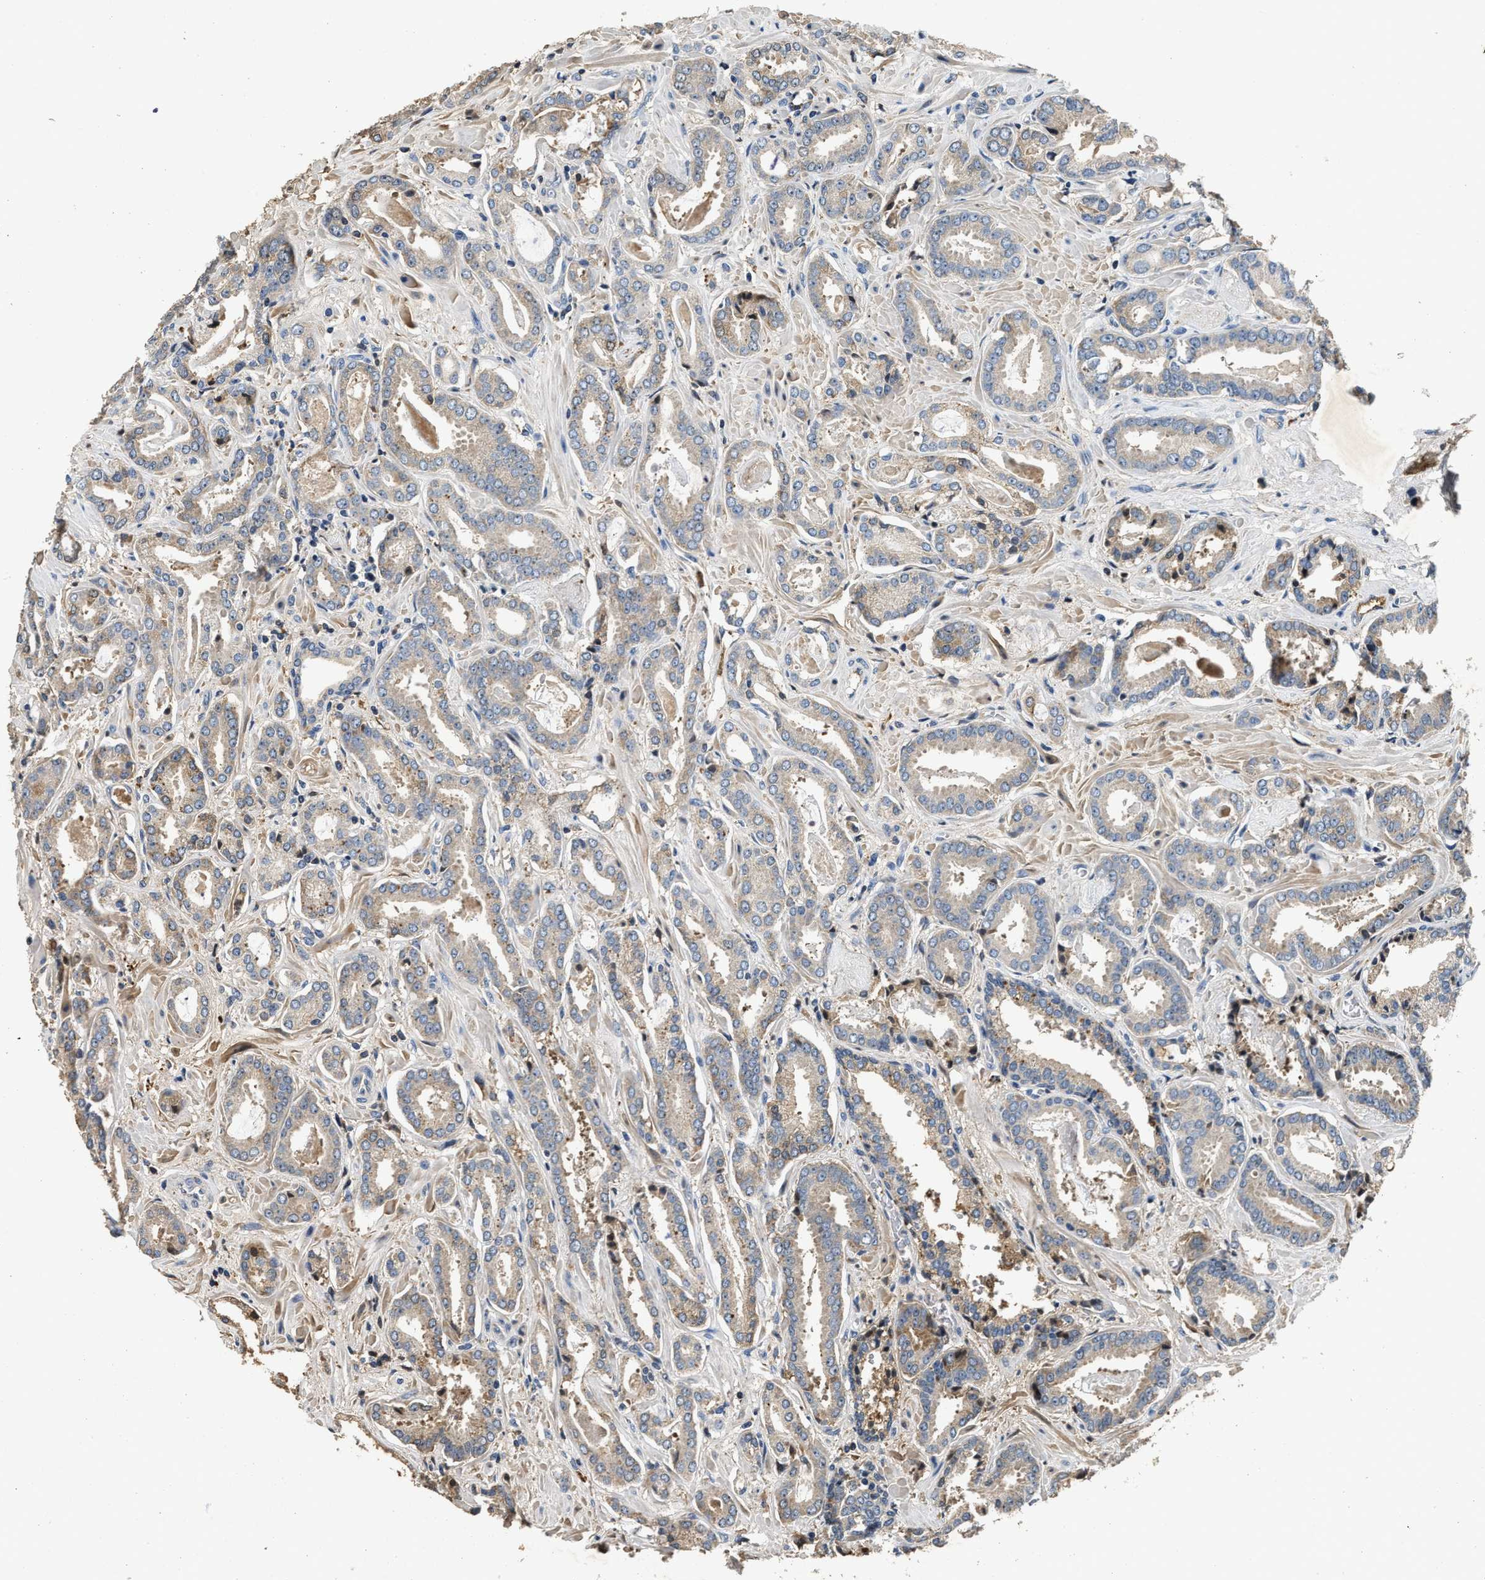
{"staining": {"intensity": "weak", "quantity": ">75%", "location": "cytoplasmic/membranous"}, "tissue": "prostate cancer", "cell_type": "Tumor cells", "image_type": "cancer", "snomed": [{"axis": "morphology", "description": "Adenocarcinoma, Low grade"}, {"axis": "topography", "description": "Prostate"}], "caption": "IHC image of low-grade adenocarcinoma (prostate) stained for a protein (brown), which demonstrates low levels of weak cytoplasmic/membranous positivity in approximately >75% of tumor cells.", "gene": "C3", "patient": {"sex": "male", "age": 53}}